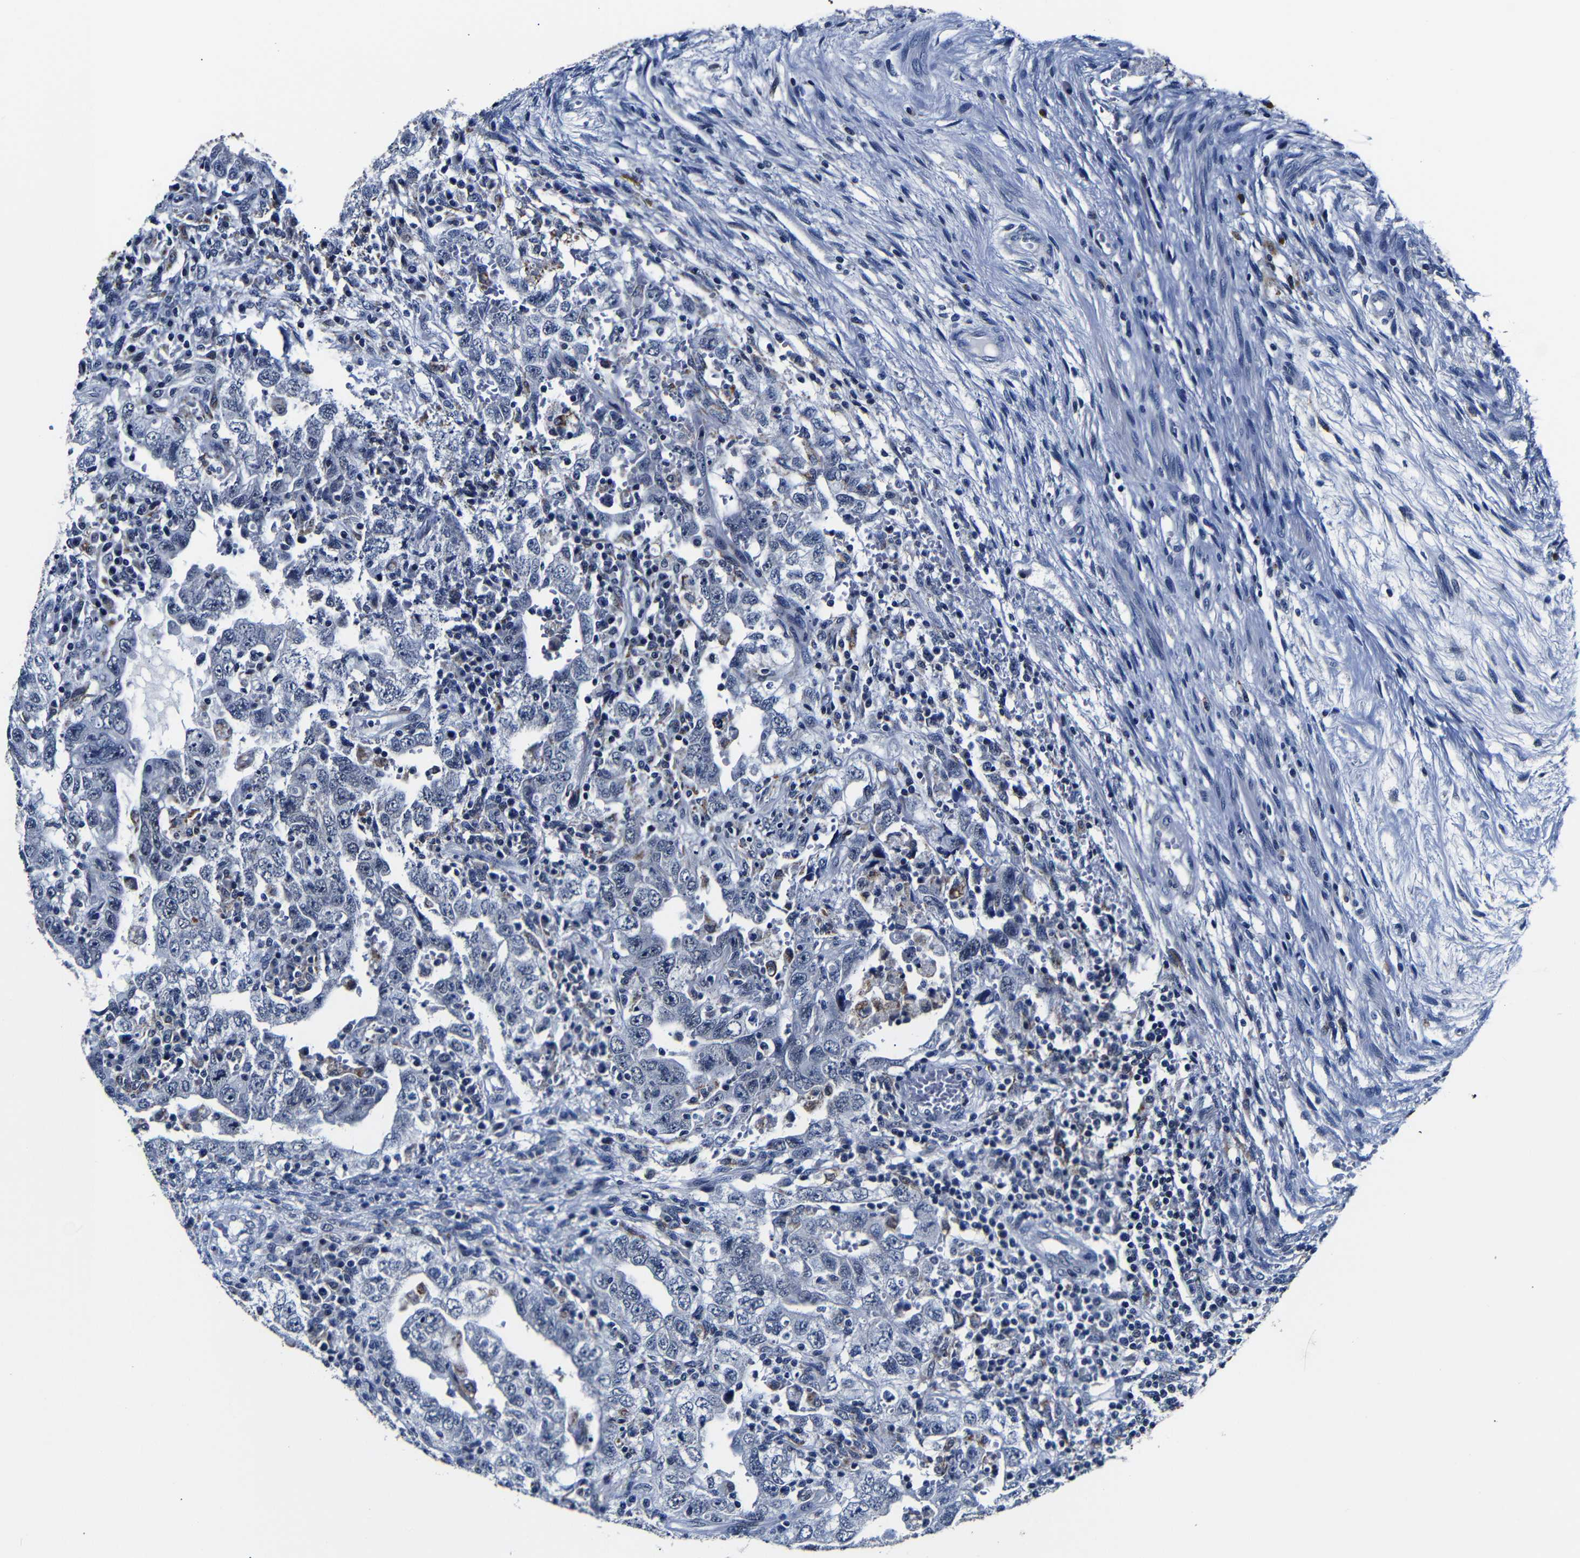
{"staining": {"intensity": "negative", "quantity": "none", "location": "none"}, "tissue": "testis cancer", "cell_type": "Tumor cells", "image_type": "cancer", "snomed": [{"axis": "morphology", "description": "Carcinoma, Embryonal, NOS"}, {"axis": "topography", "description": "Testis"}], "caption": "DAB immunohistochemical staining of testis cancer shows no significant expression in tumor cells.", "gene": "DEPP1", "patient": {"sex": "male", "age": 26}}